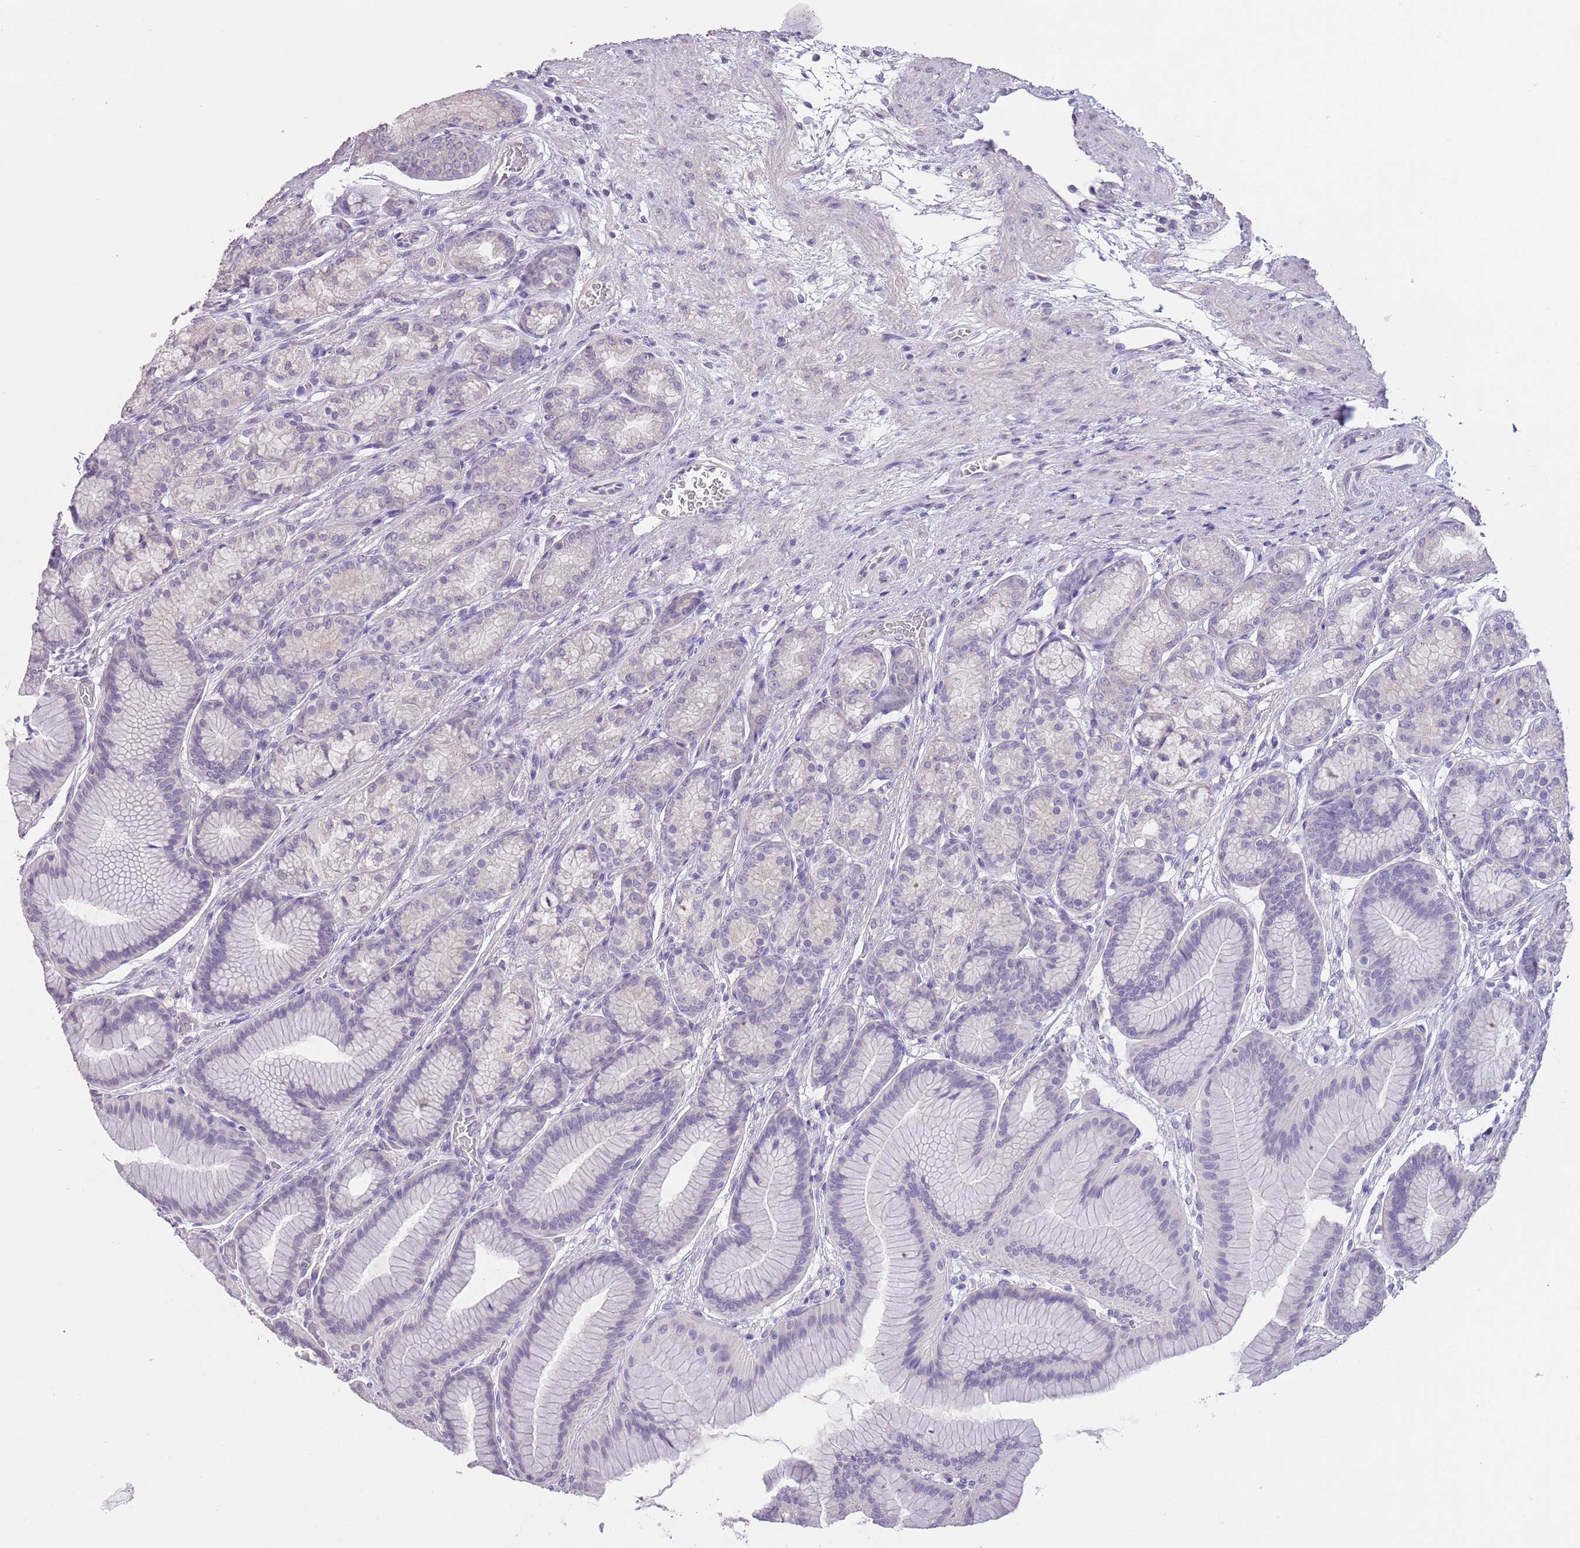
{"staining": {"intensity": "negative", "quantity": "none", "location": "none"}, "tissue": "stomach", "cell_type": "Glandular cells", "image_type": "normal", "snomed": [{"axis": "morphology", "description": "Normal tissue, NOS"}, {"axis": "morphology", "description": "Adenocarcinoma, NOS"}, {"axis": "morphology", "description": "Adenocarcinoma, High grade"}, {"axis": "topography", "description": "Stomach, upper"}, {"axis": "topography", "description": "Stomach"}], "caption": "Image shows no protein staining in glandular cells of benign stomach.", "gene": "SLC35E3", "patient": {"sex": "female", "age": 65}}